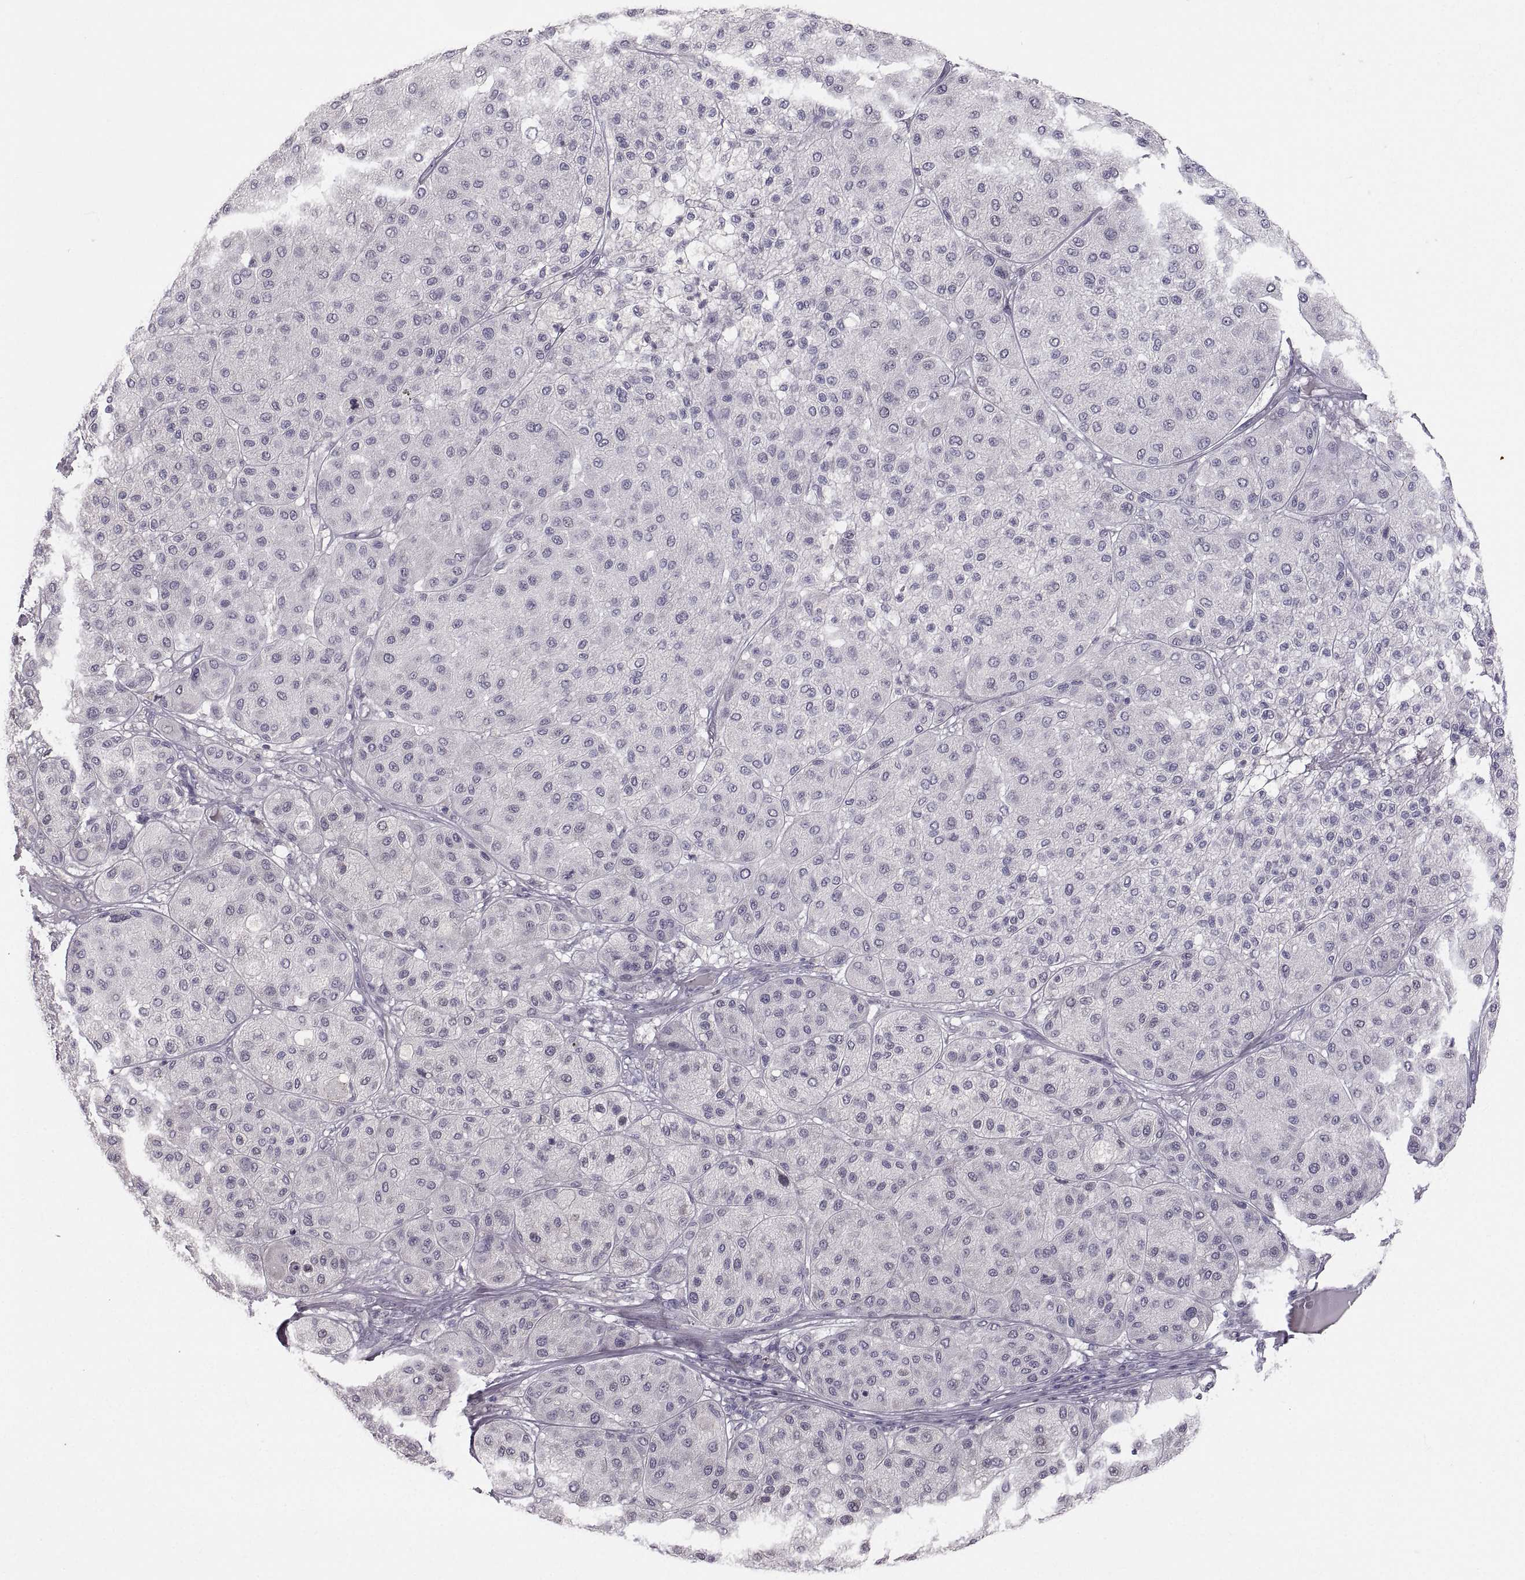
{"staining": {"intensity": "negative", "quantity": "none", "location": "none"}, "tissue": "melanoma", "cell_type": "Tumor cells", "image_type": "cancer", "snomed": [{"axis": "morphology", "description": "Malignant melanoma, Metastatic site"}, {"axis": "topography", "description": "Smooth muscle"}], "caption": "Tumor cells show no significant protein staining in melanoma.", "gene": "ZNF185", "patient": {"sex": "male", "age": 41}}